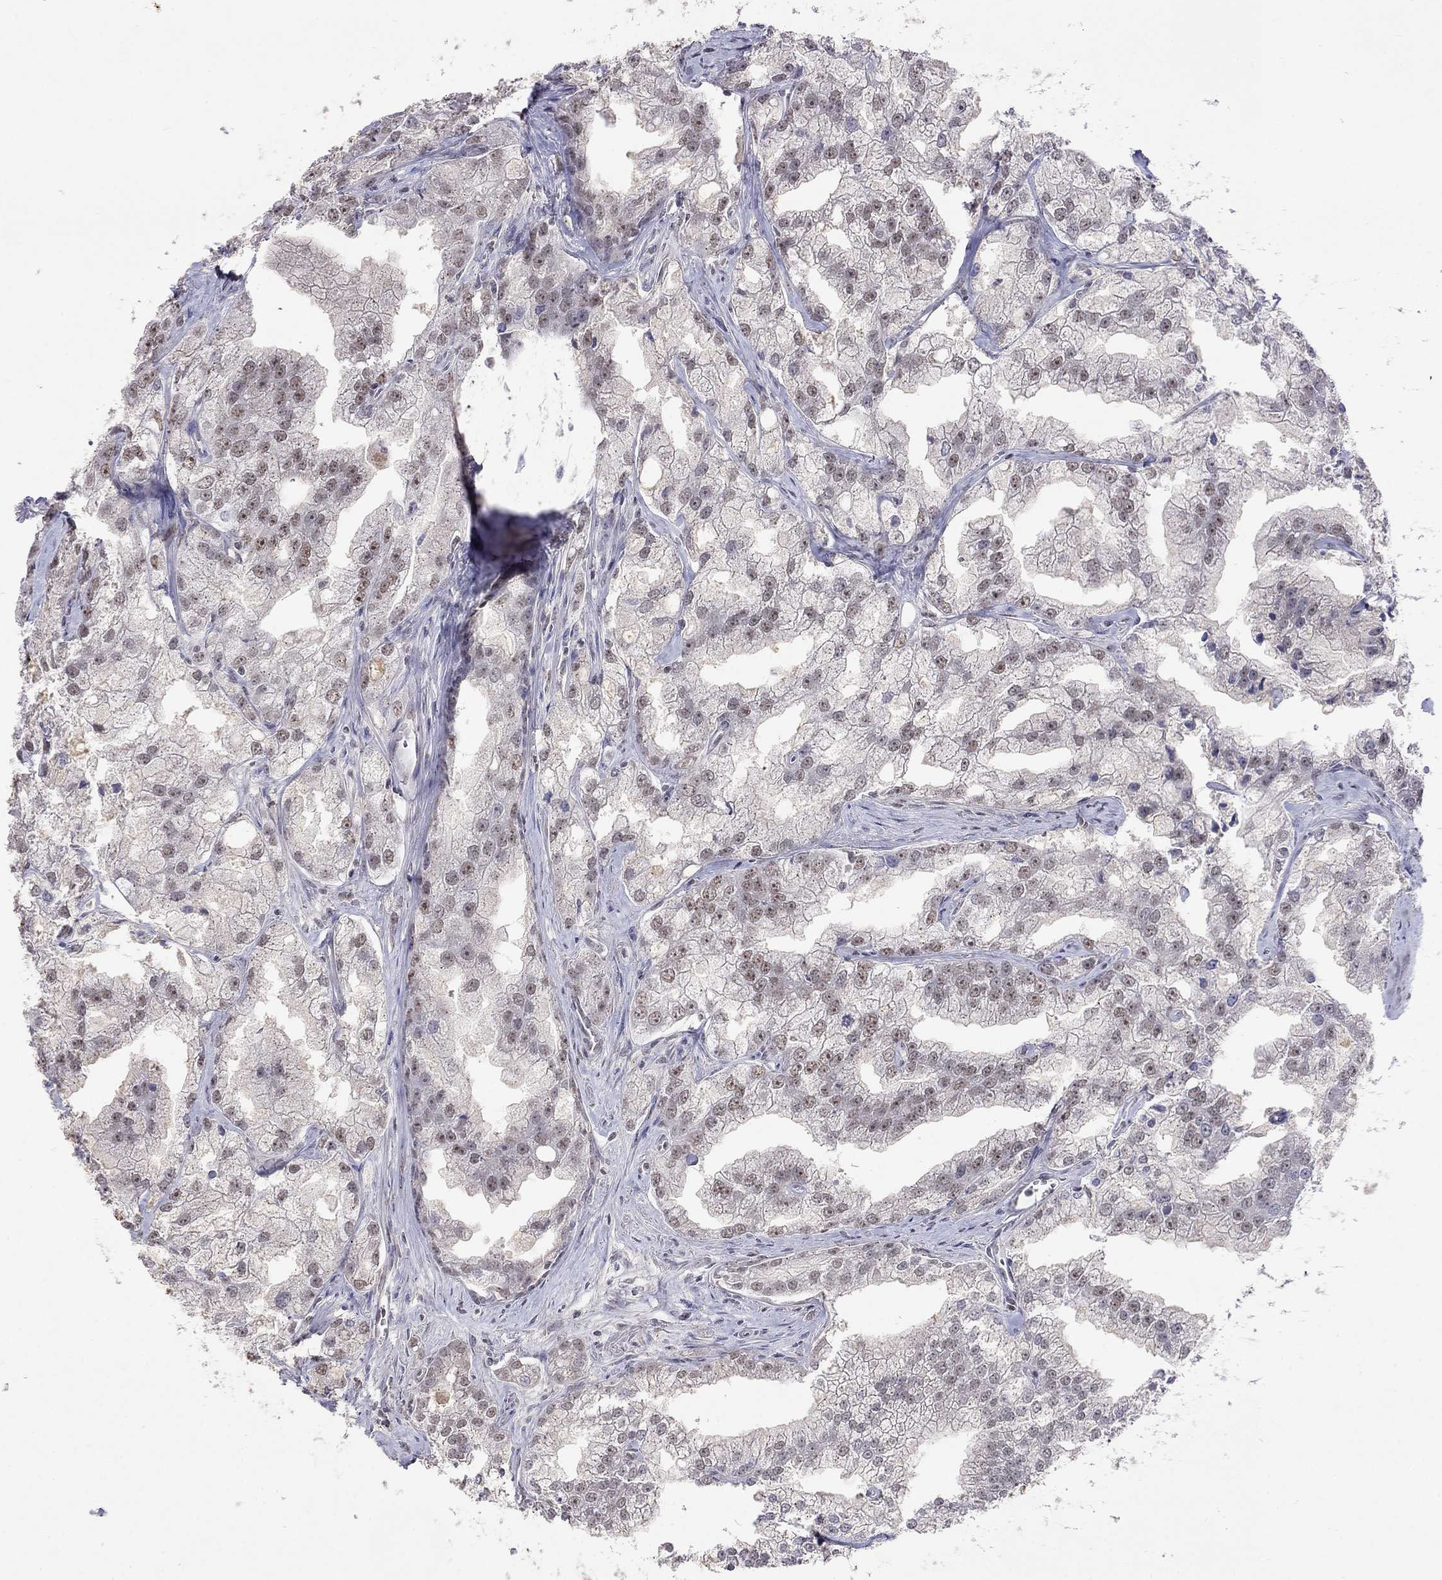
{"staining": {"intensity": "weak", "quantity": "25%-75%", "location": "nuclear"}, "tissue": "prostate cancer", "cell_type": "Tumor cells", "image_type": "cancer", "snomed": [{"axis": "morphology", "description": "Adenocarcinoma, NOS"}, {"axis": "topography", "description": "Prostate"}], "caption": "Tumor cells reveal low levels of weak nuclear positivity in approximately 25%-75% of cells in prostate cancer (adenocarcinoma). The protein of interest is shown in brown color, while the nuclei are stained blue.", "gene": "WNK3", "patient": {"sex": "male", "age": 70}}